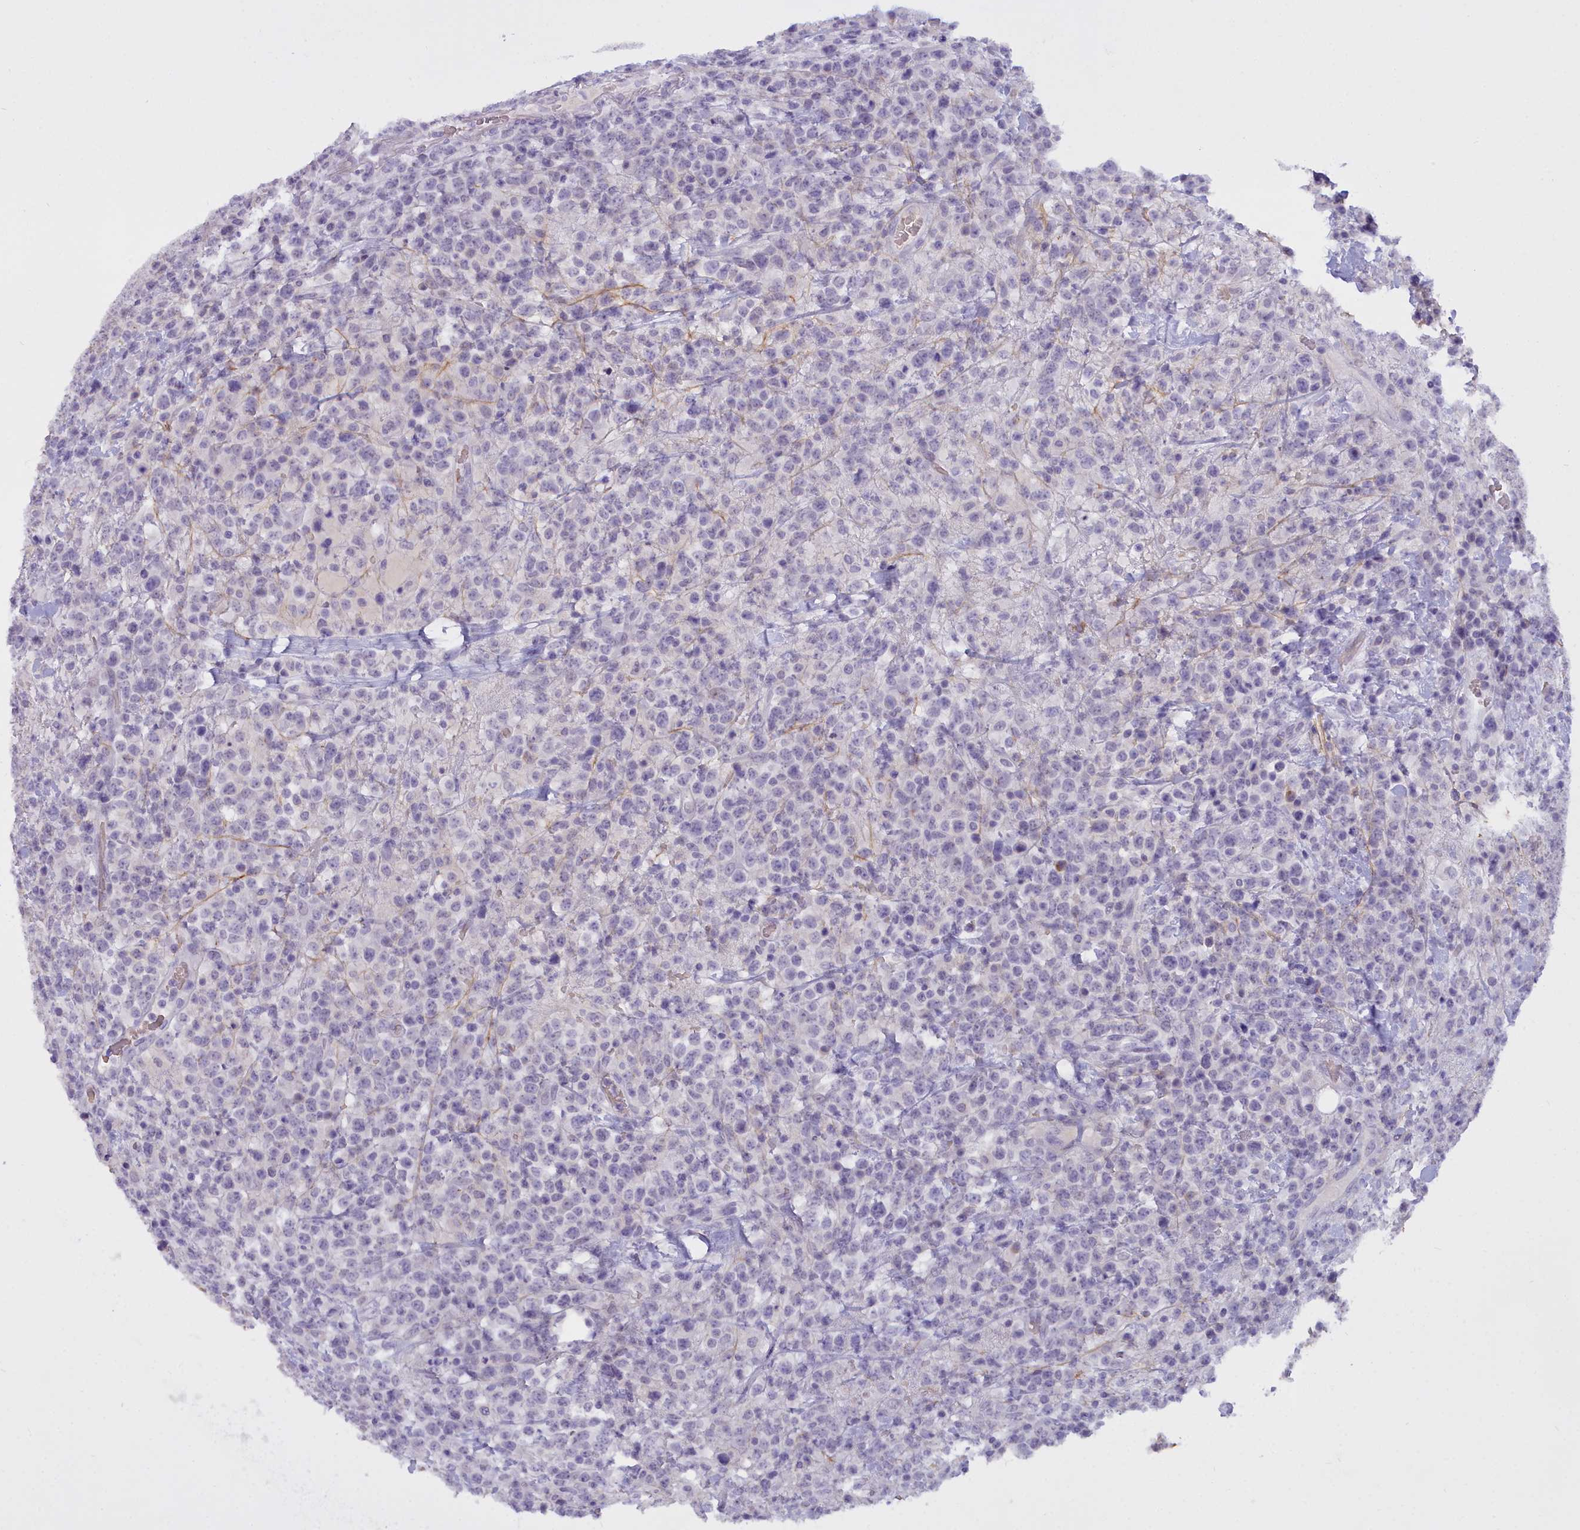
{"staining": {"intensity": "negative", "quantity": "none", "location": "none"}, "tissue": "lymphoma", "cell_type": "Tumor cells", "image_type": "cancer", "snomed": [{"axis": "morphology", "description": "Malignant lymphoma, non-Hodgkin's type, High grade"}, {"axis": "topography", "description": "Colon"}], "caption": "Protein analysis of lymphoma exhibits no significant staining in tumor cells. (Stains: DAB IHC with hematoxylin counter stain, Microscopy: brightfield microscopy at high magnification).", "gene": "OSTN", "patient": {"sex": "female", "age": 53}}